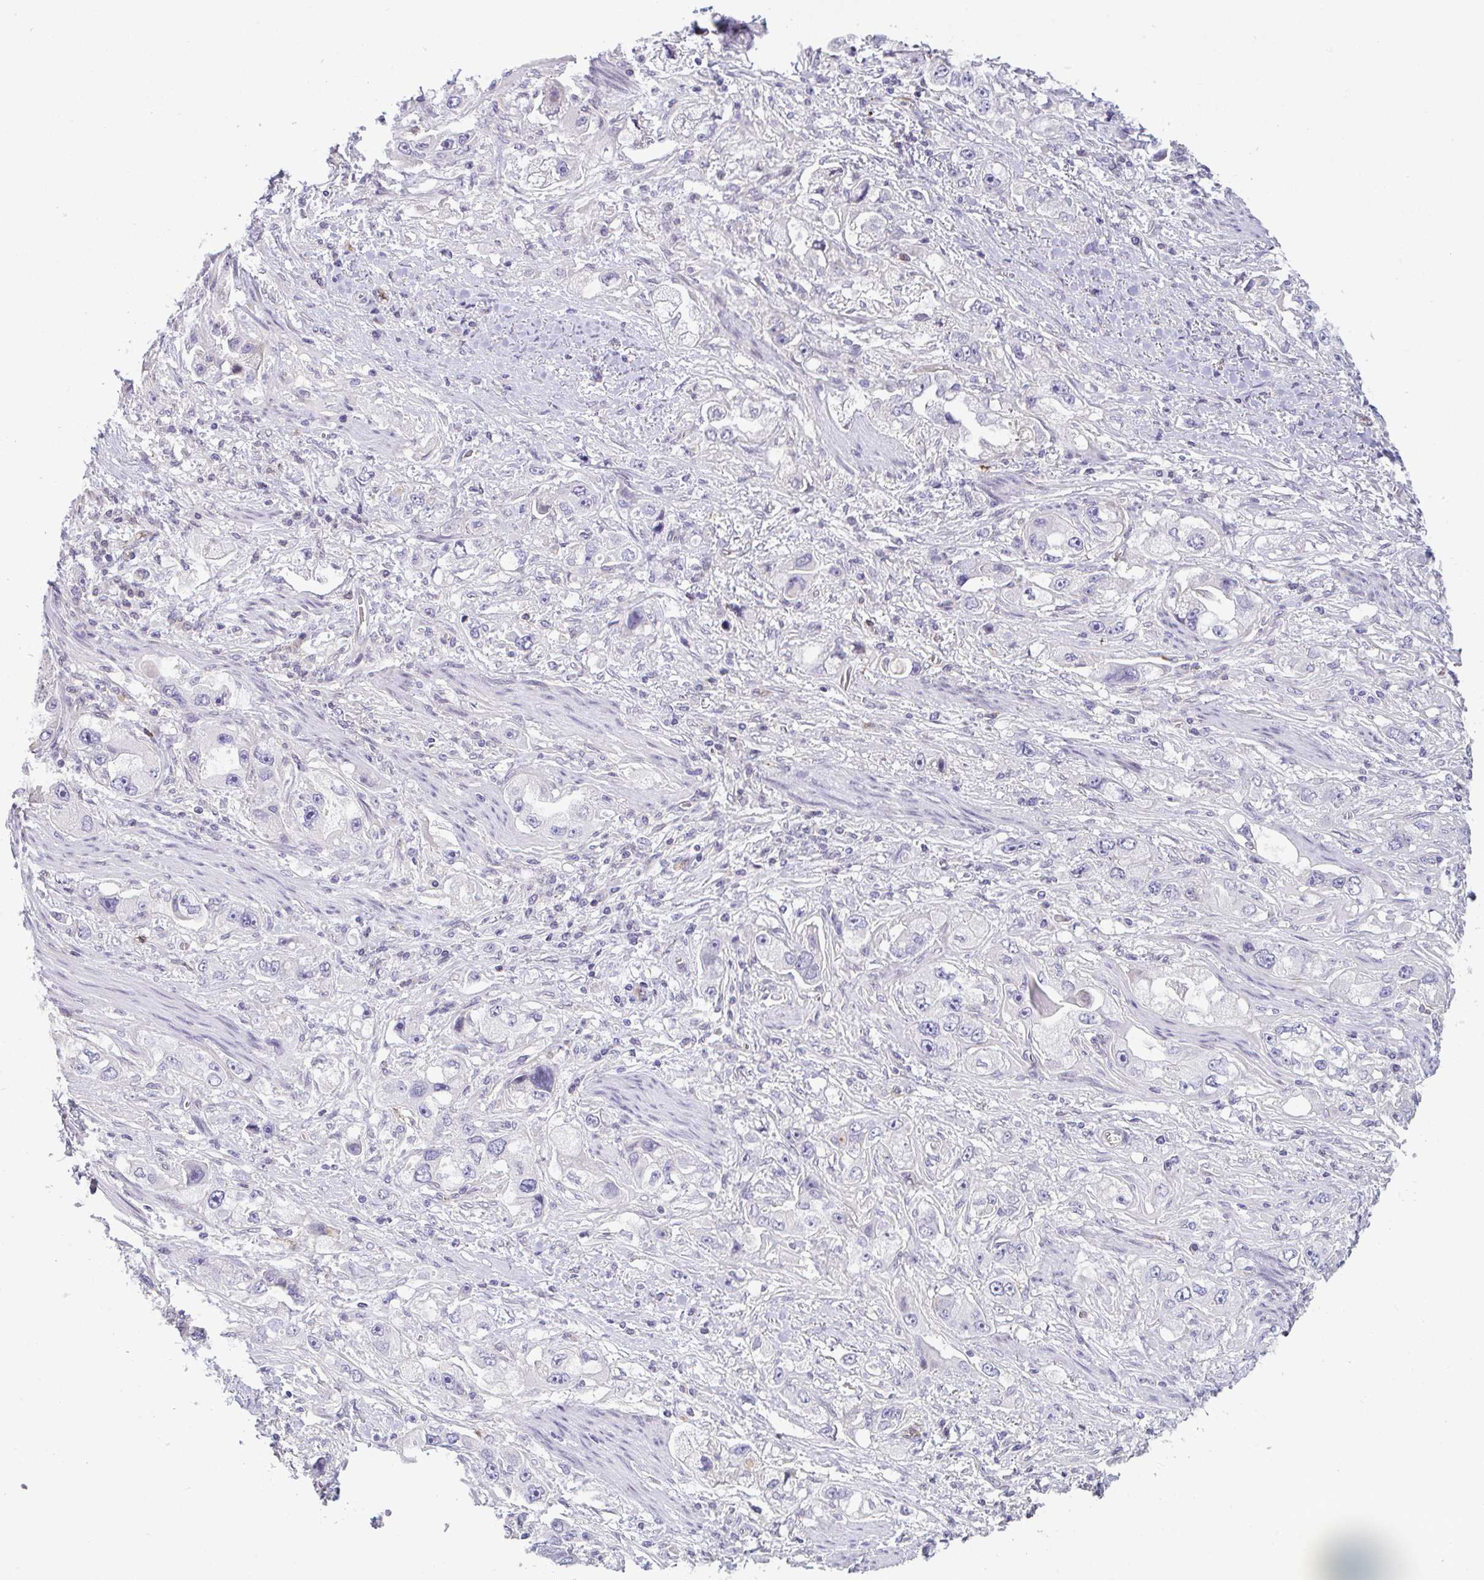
{"staining": {"intensity": "negative", "quantity": "none", "location": "none"}, "tissue": "stomach cancer", "cell_type": "Tumor cells", "image_type": "cancer", "snomed": [{"axis": "morphology", "description": "Adenocarcinoma, NOS"}, {"axis": "topography", "description": "Stomach, lower"}], "caption": "High magnification brightfield microscopy of stomach adenocarcinoma stained with DAB (3,3'-diaminobenzidine) (brown) and counterstained with hematoxylin (blue): tumor cells show no significant expression.", "gene": "SEMA6B", "patient": {"sex": "female", "age": 93}}